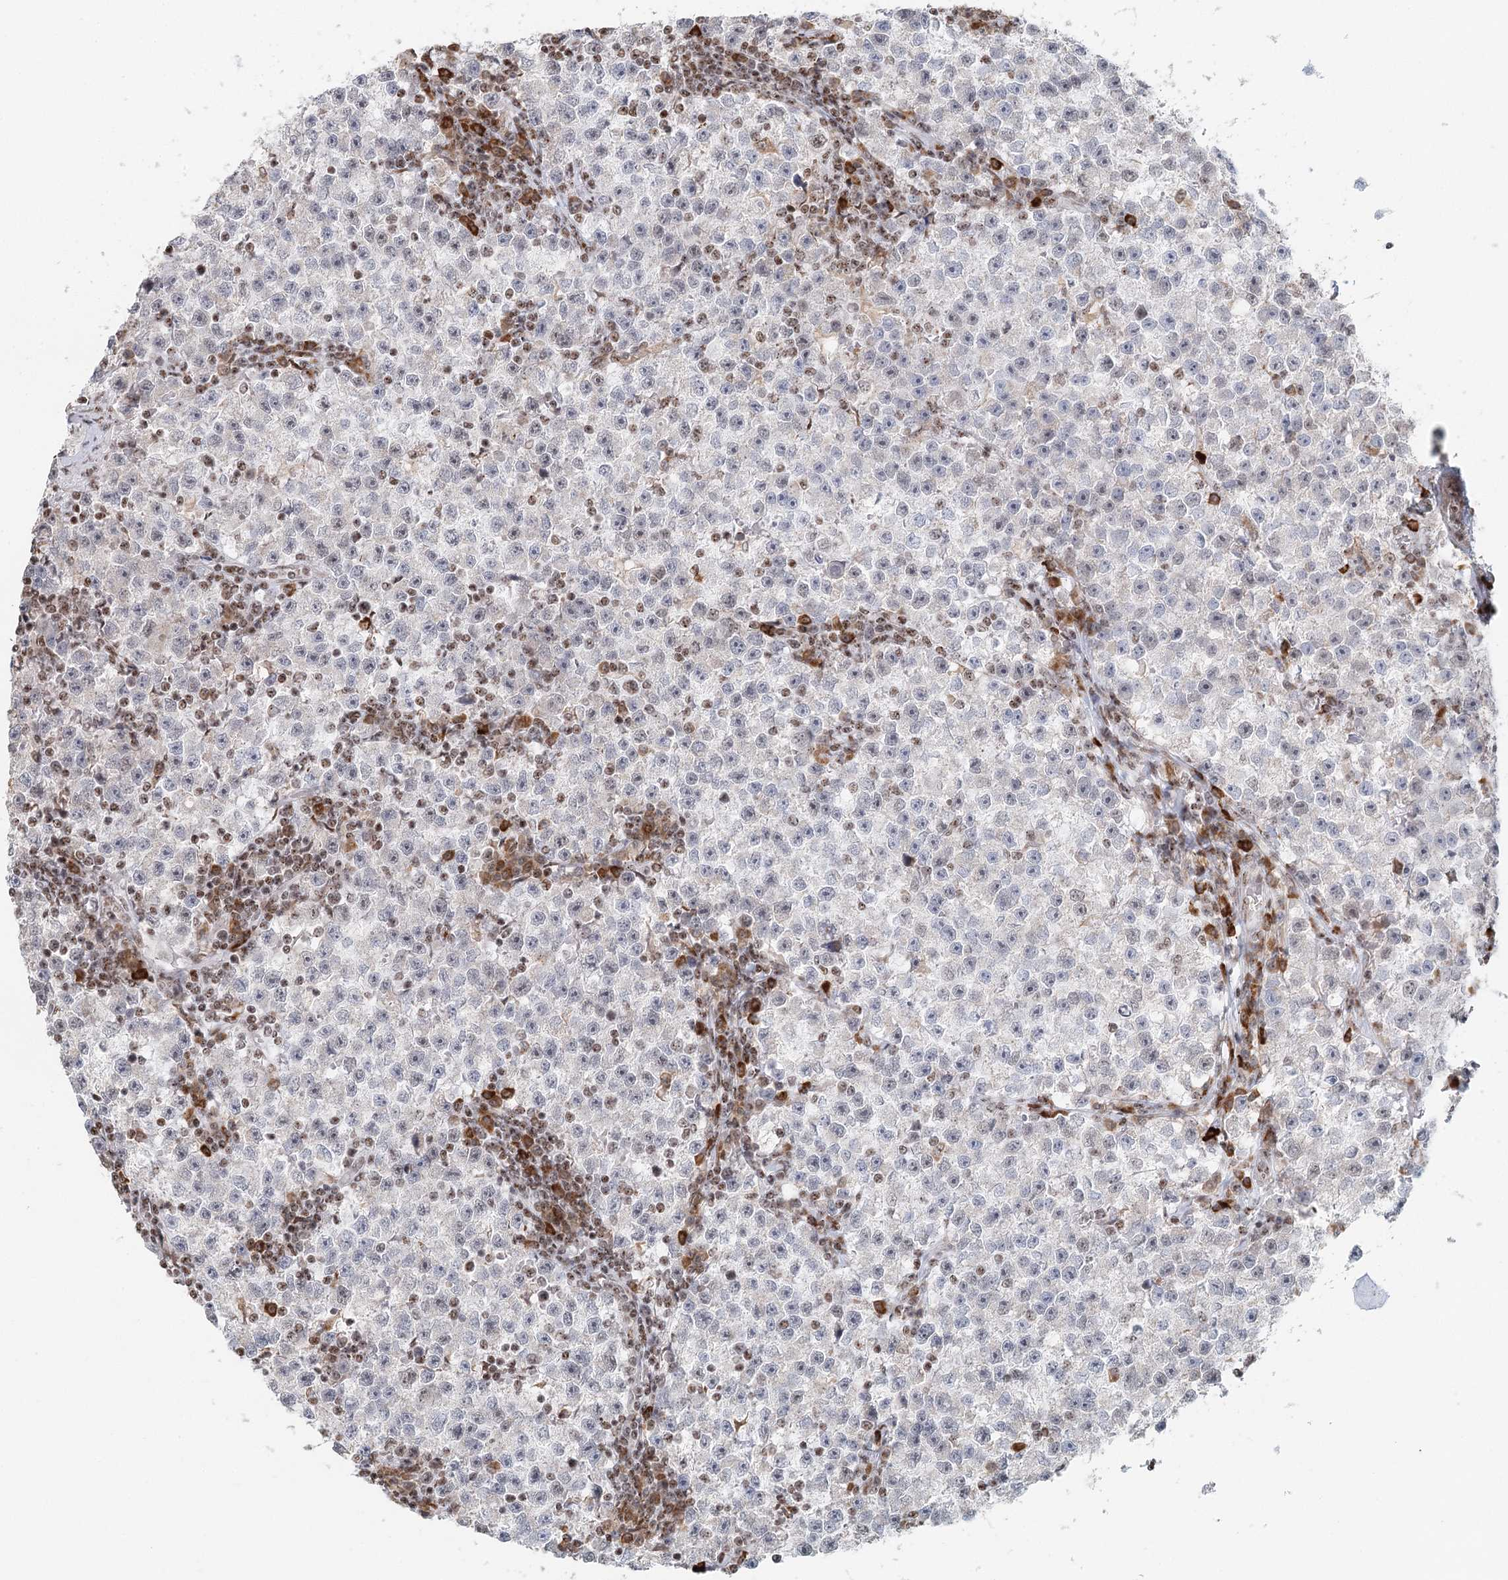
{"staining": {"intensity": "negative", "quantity": "none", "location": "none"}, "tissue": "testis cancer", "cell_type": "Tumor cells", "image_type": "cancer", "snomed": [{"axis": "morphology", "description": "Seminoma, NOS"}, {"axis": "topography", "description": "Testis"}], "caption": "Protein analysis of testis seminoma displays no significant staining in tumor cells.", "gene": "BNIP5", "patient": {"sex": "male", "age": 22}}